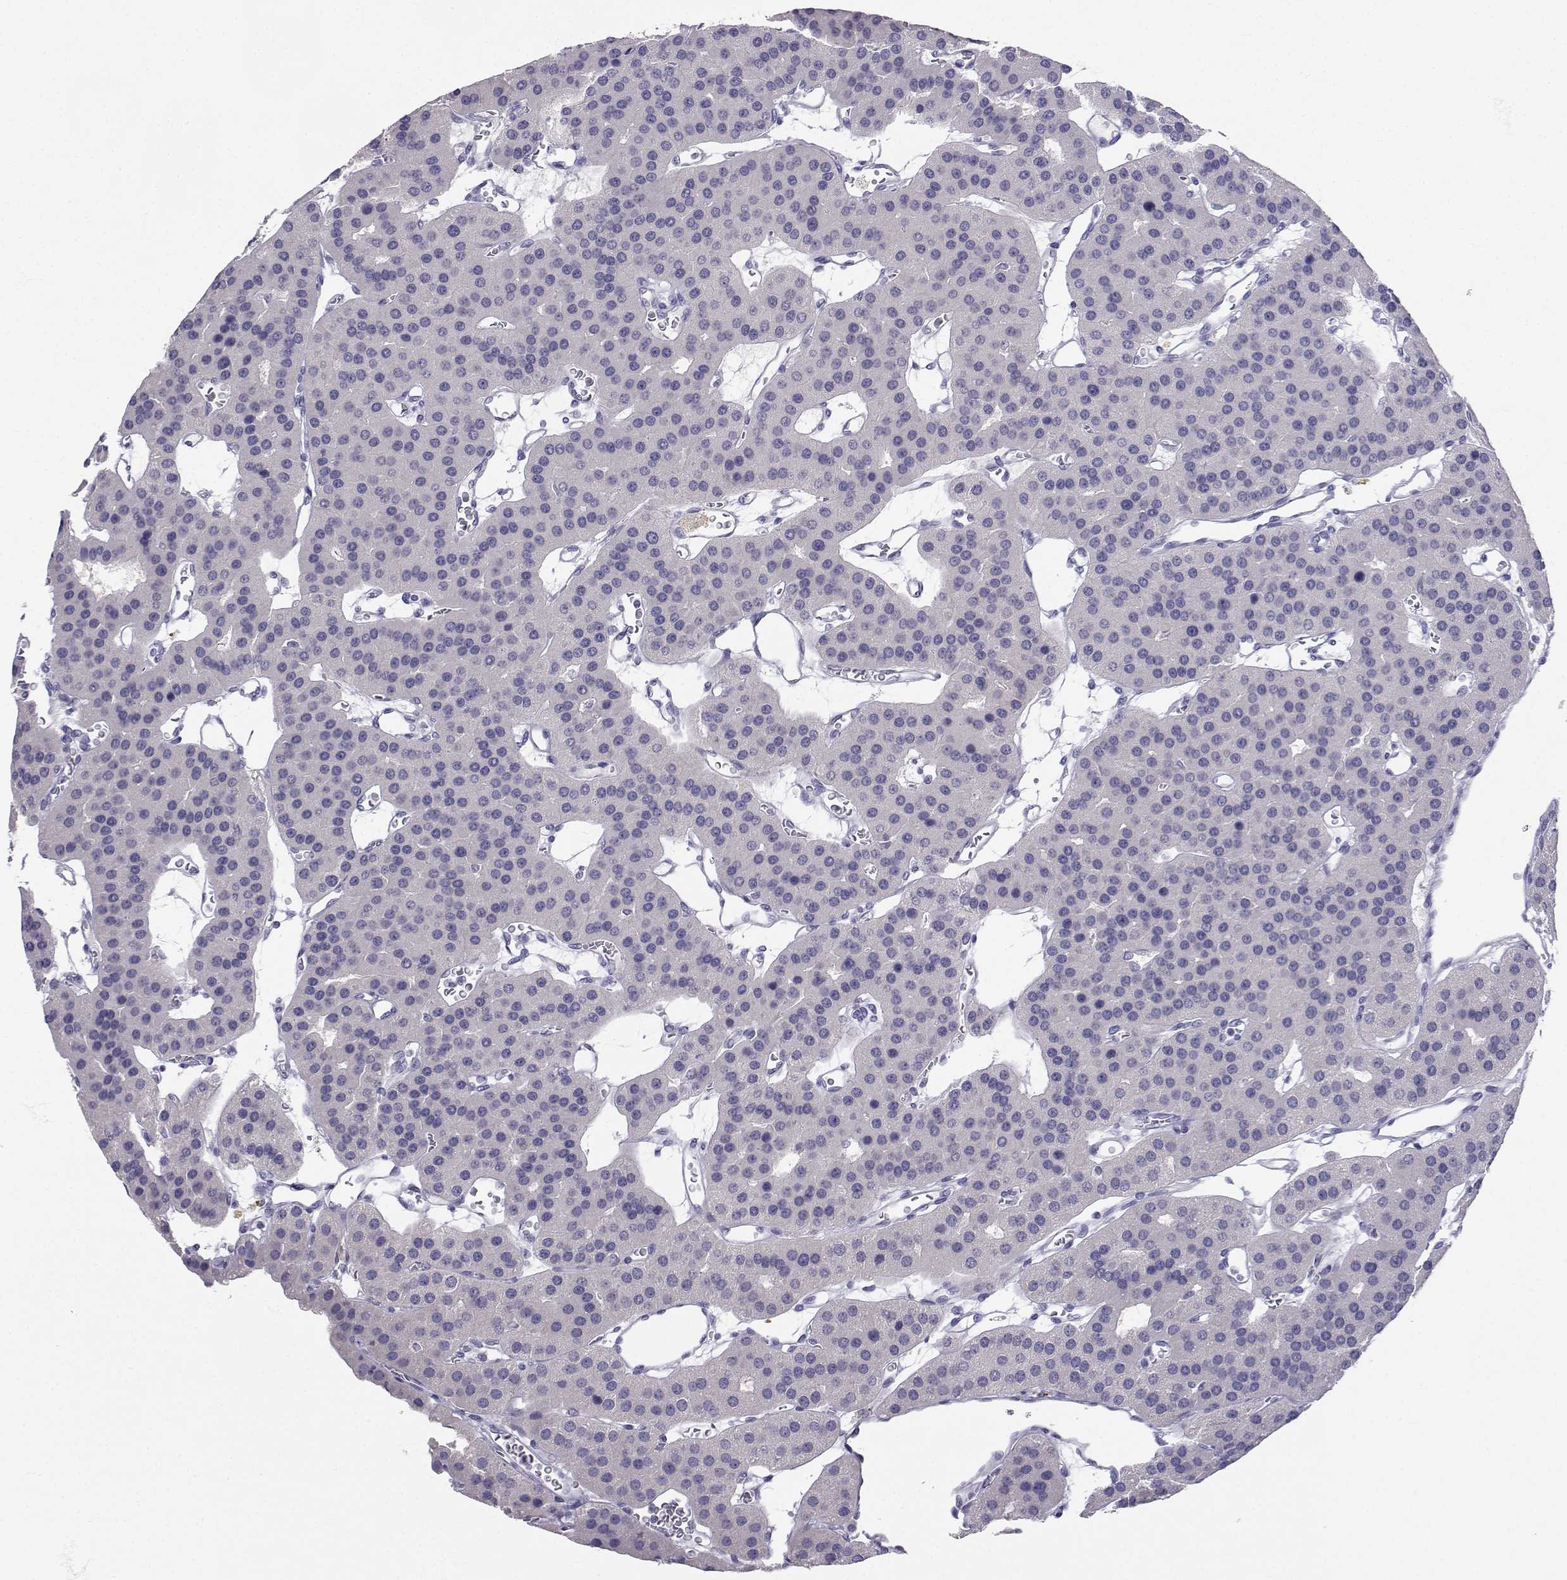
{"staining": {"intensity": "negative", "quantity": "none", "location": "none"}, "tissue": "parathyroid gland", "cell_type": "Glandular cells", "image_type": "normal", "snomed": [{"axis": "morphology", "description": "Normal tissue, NOS"}, {"axis": "morphology", "description": "Adenoma, NOS"}, {"axis": "topography", "description": "Parathyroid gland"}], "caption": "DAB (3,3'-diaminobenzidine) immunohistochemical staining of normal parathyroid gland shows no significant positivity in glandular cells. (Stains: DAB immunohistochemistry with hematoxylin counter stain, Microscopy: brightfield microscopy at high magnification).", "gene": "SLC6A3", "patient": {"sex": "female", "age": 86}}